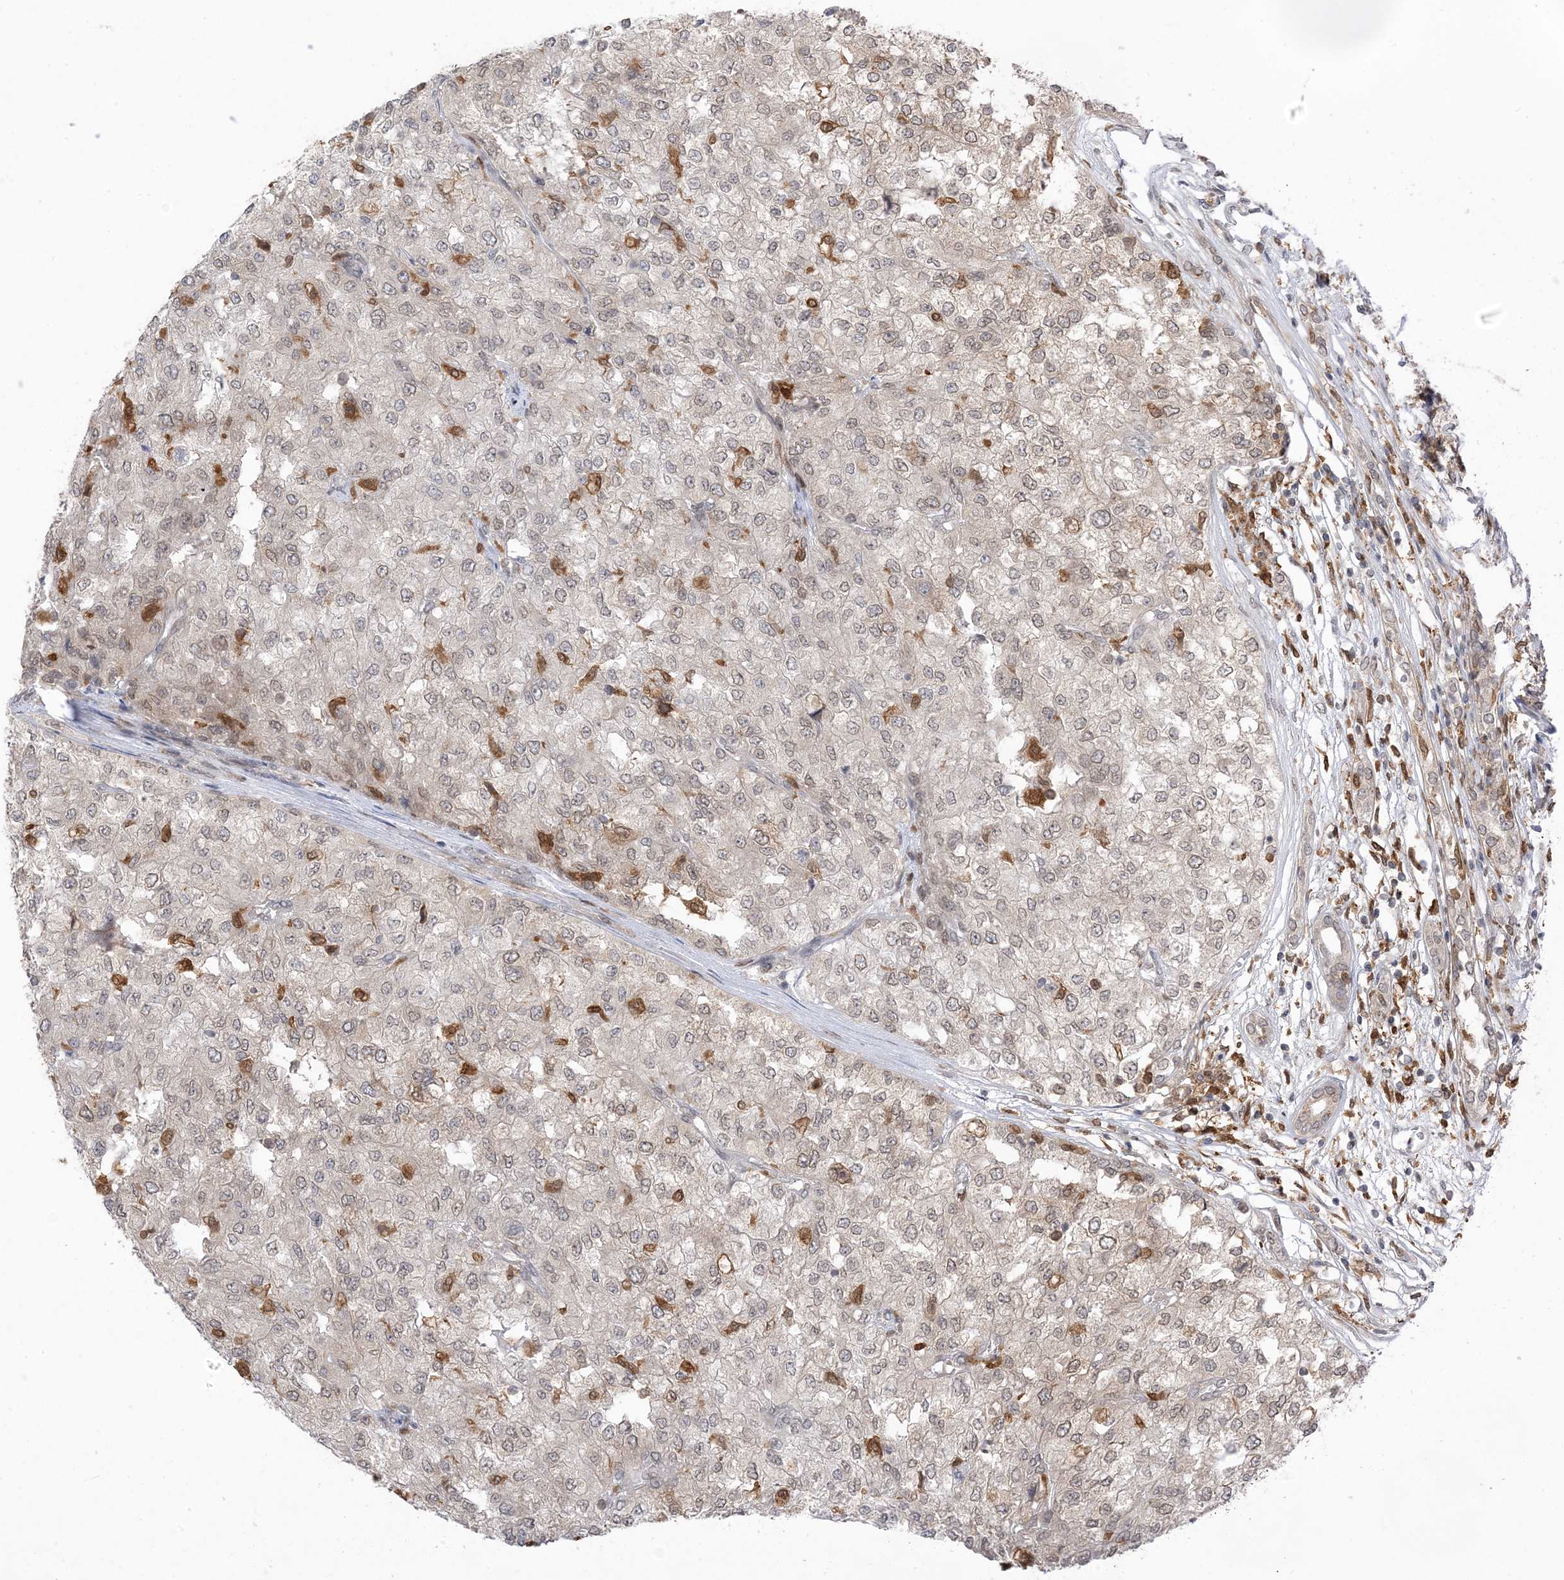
{"staining": {"intensity": "negative", "quantity": "none", "location": "none"}, "tissue": "renal cancer", "cell_type": "Tumor cells", "image_type": "cancer", "snomed": [{"axis": "morphology", "description": "Adenocarcinoma, NOS"}, {"axis": "topography", "description": "Kidney"}], "caption": "Tumor cells are negative for brown protein staining in renal cancer.", "gene": "NAGK", "patient": {"sex": "female", "age": 54}}